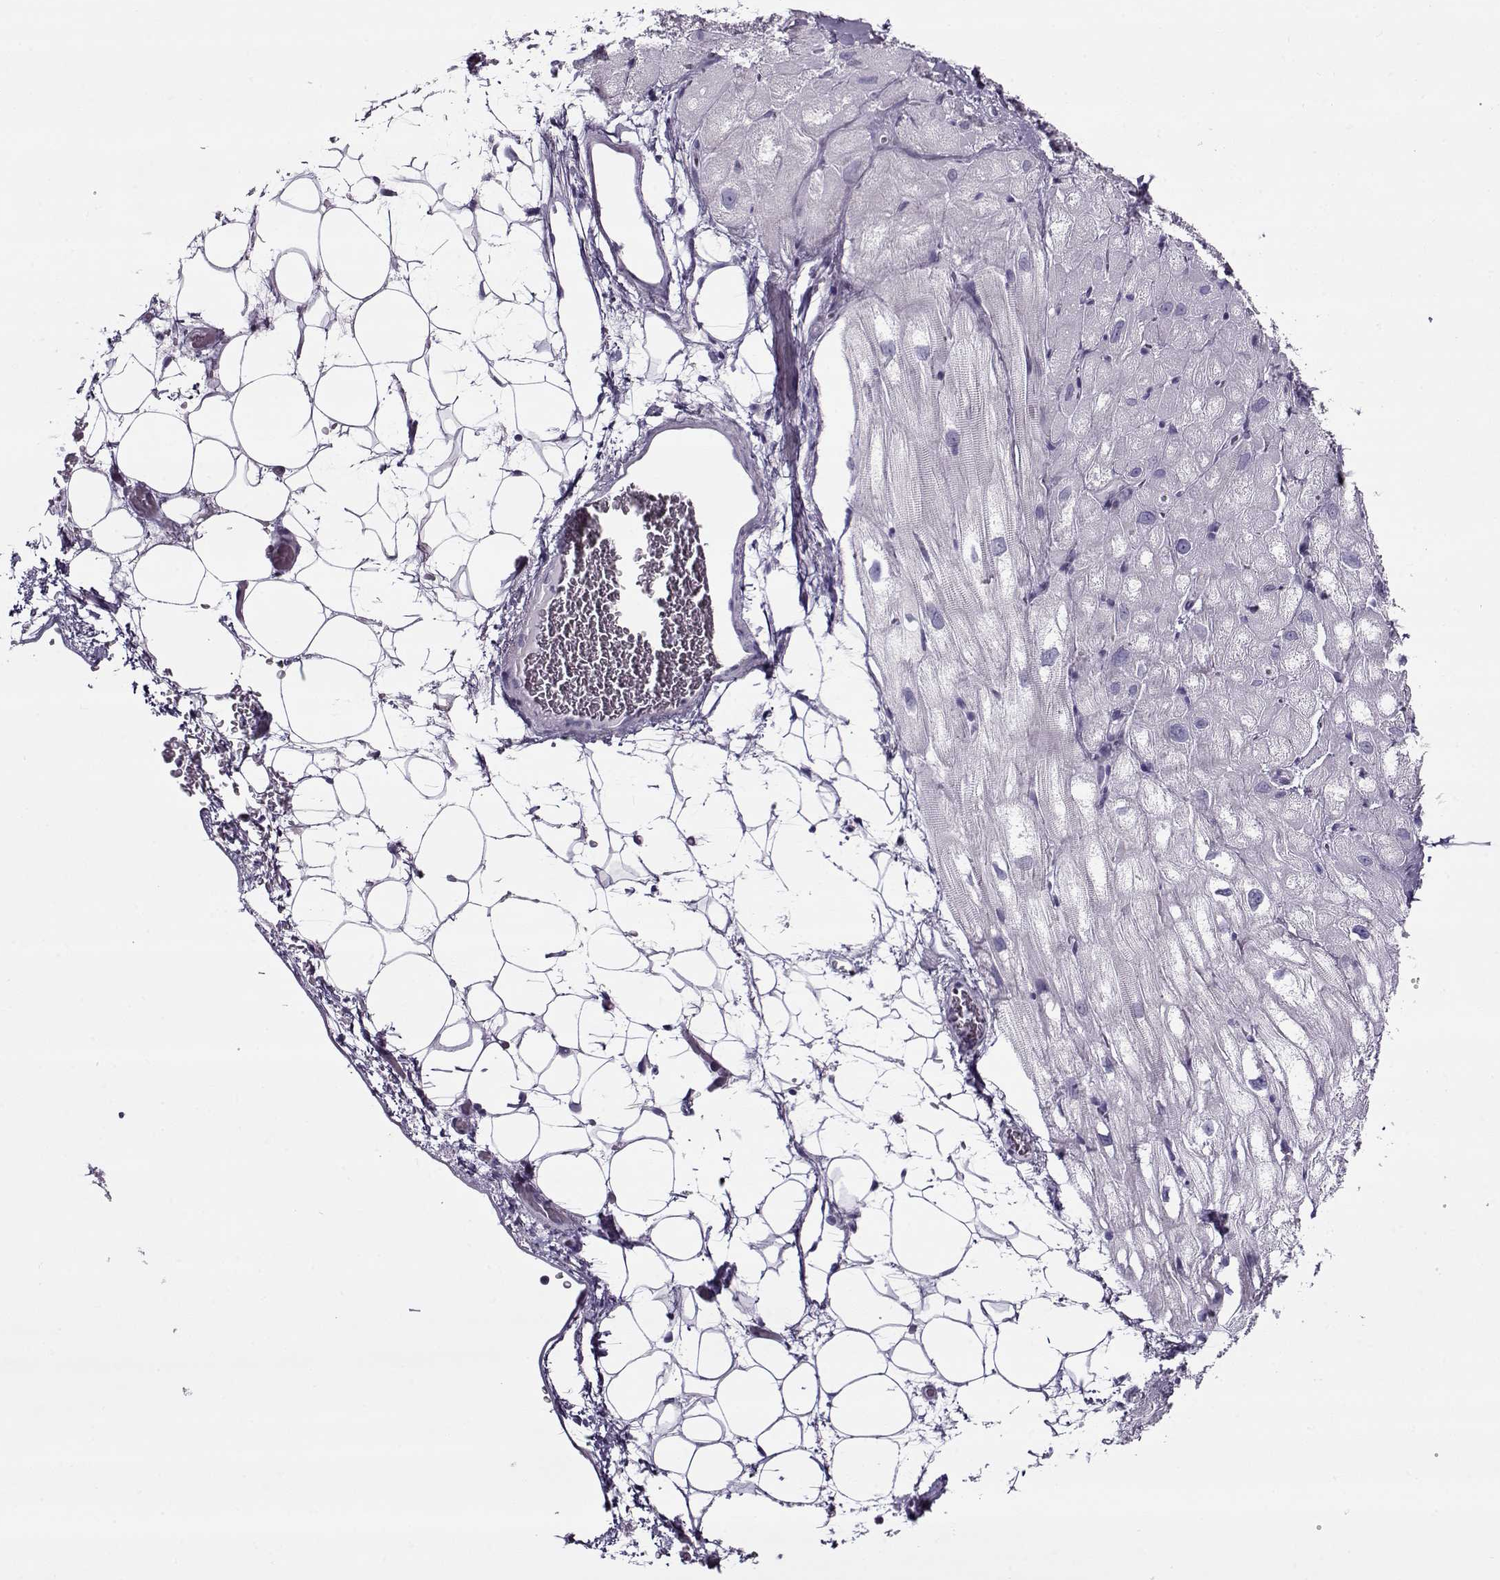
{"staining": {"intensity": "negative", "quantity": "none", "location": "none"}, "tissue": "heart muscle", "cell_type": "Cardiomyocytes", "image_type": "normal", "snomed": [{"axis": "morphology", "description": "Normal tissue, NOS"}, {"axis": "topography", "description": "Heart"}], "caption": "Cardiomyocytes are negative for brown protein staining in normal heart muscle. (DAB (3,3'-diaminobenzidine) immunohistochemistry (IHC) visualized using brightfield microscopy, high magnification).", "gene": "GAGE10", "patient": {"sex": "male", "age": 61}}